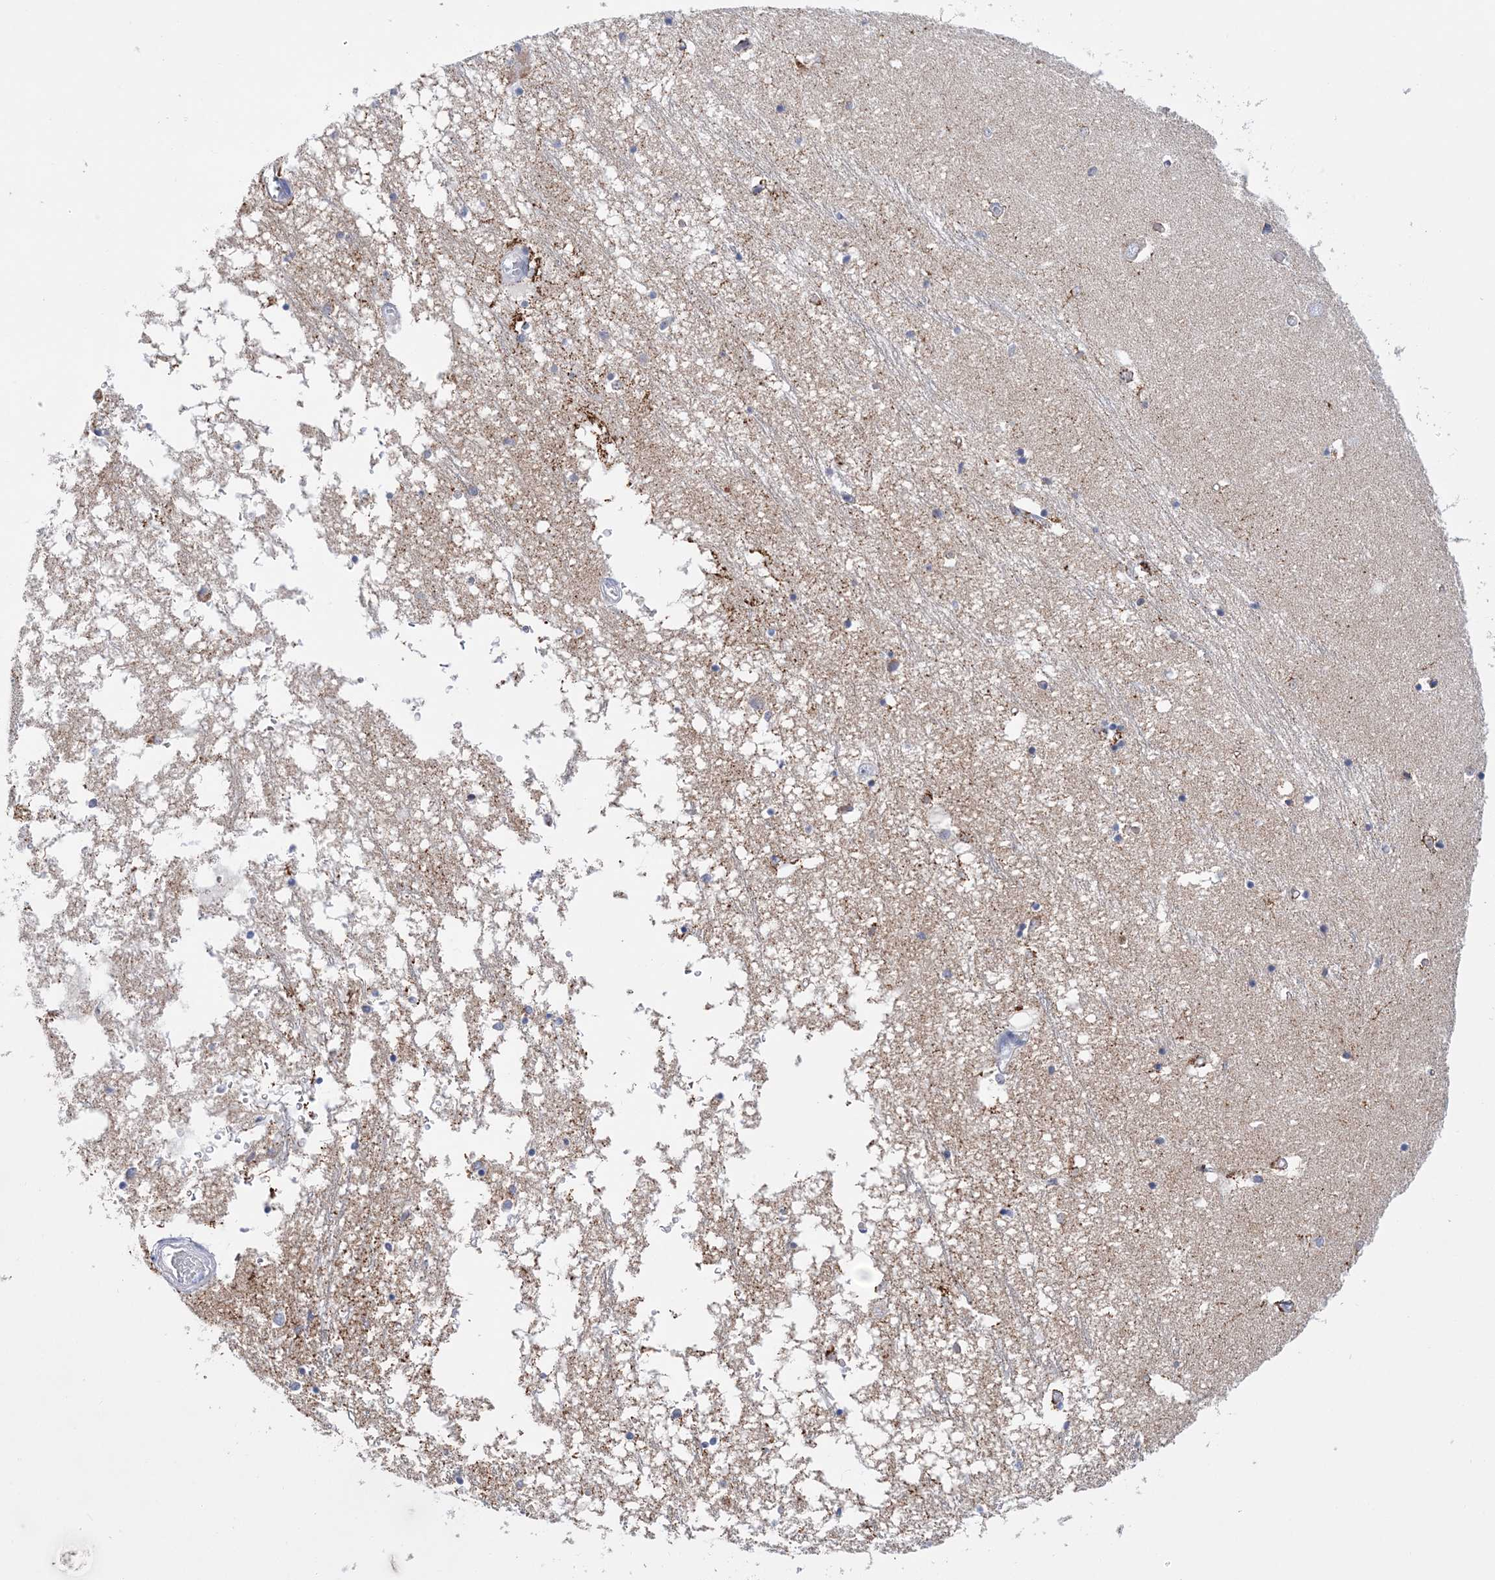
{"staining": {"intensity": "strong", "quantity": "<25%", "location": "cytoplasmic/membranous"}, "tissue": "hippocampus", "cell_type": "Glial cells", "image_type": "normal", "snomed": [{"axis": "morphology", "description": "Normal tissue, NOS"}, {"axis": "topography", "description": "Hippocampus"}], "caption": "Strong cytoplasmic/membranous expression is seen in approximately <25% of glial cells in normal hippocampus. The staining was performed using DAB (3,3'-diaminobenzidine) to visualize the protein expression in brown, while the nuclei were stained in blue with hematoxylin (Magnification: 20x).", "gene": "NIT2", "patient": {"sex": "male", "age": 70}}